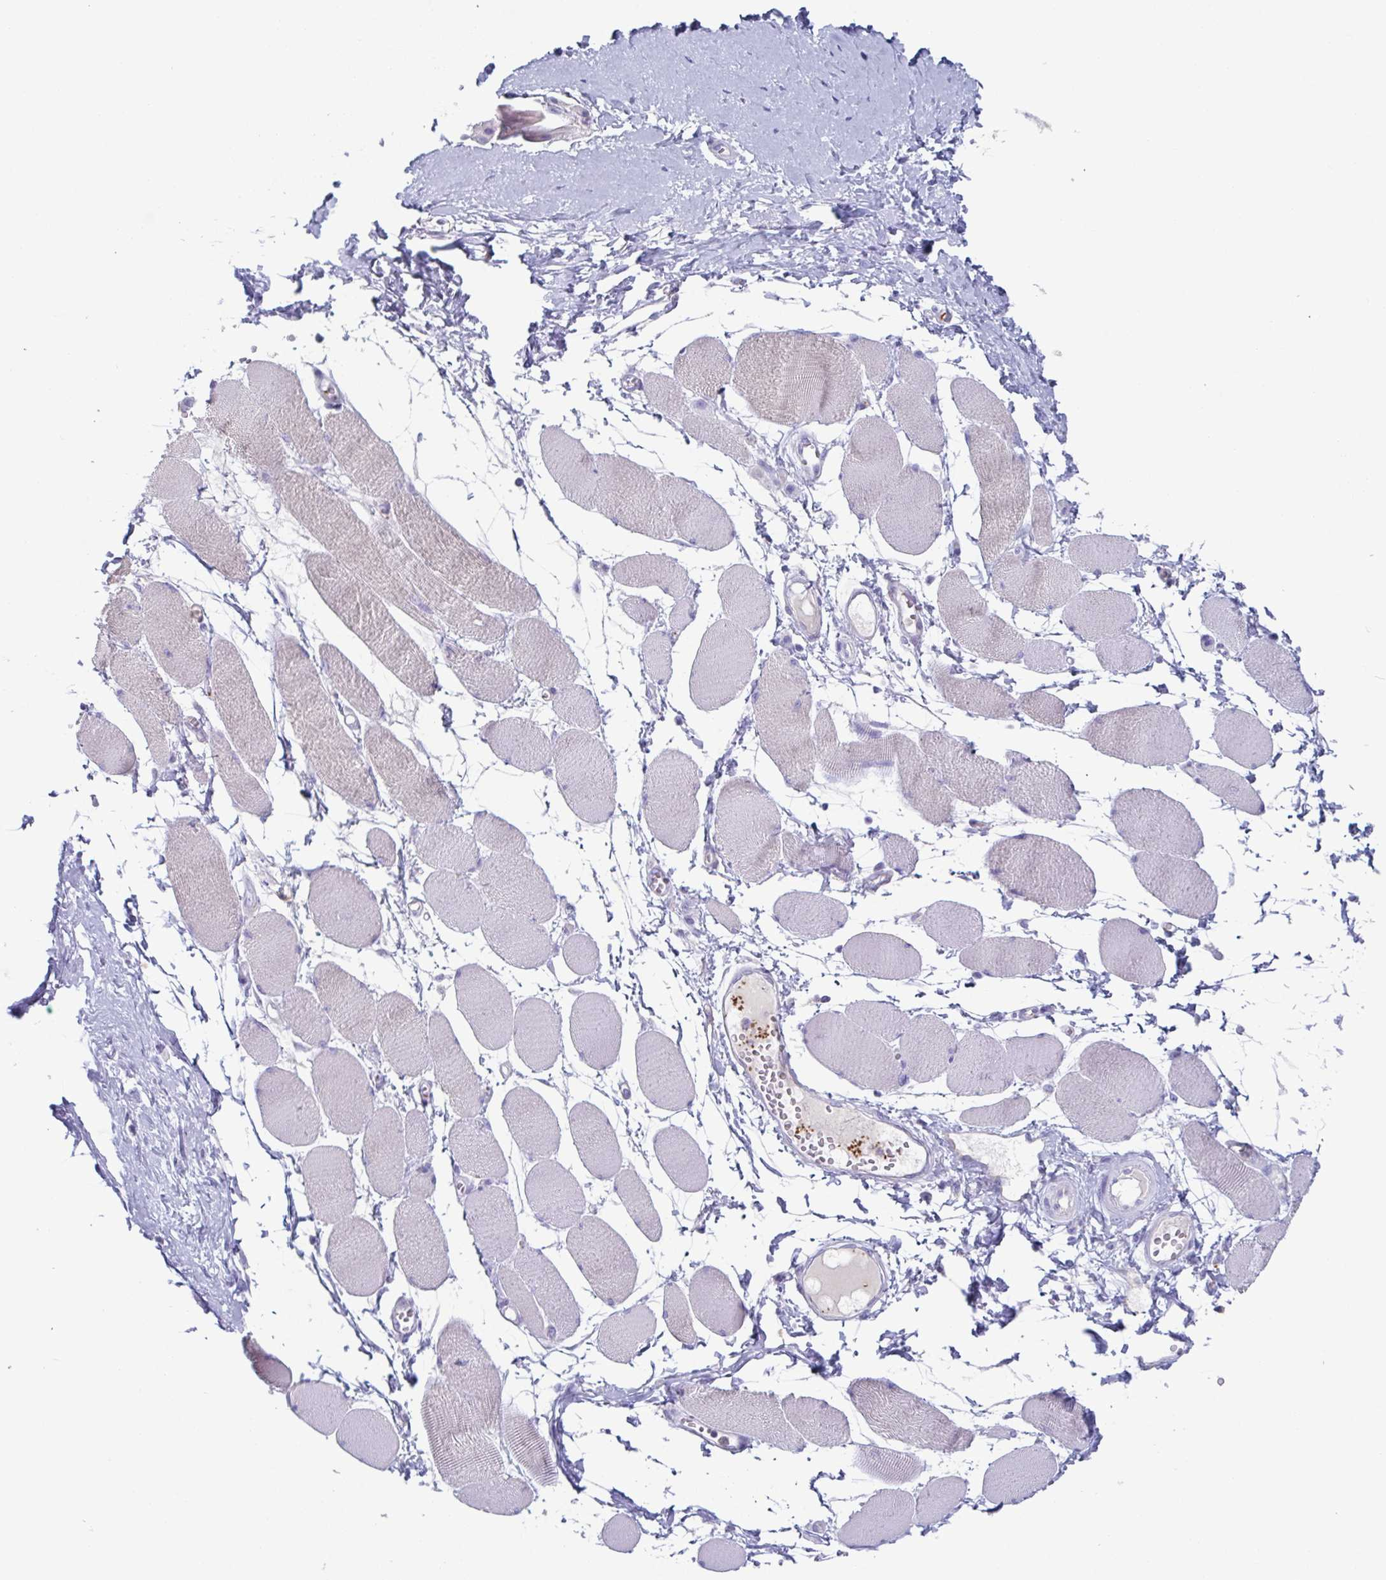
{"staining": {"intensity": "negative", "quantity": "none", "location": "none"}, "tissue": "skeletal muscle", "cell_type": "Myocytes", "image_type": "normal", "snomed": [{"axis": "morphology", "description": "Normal tissue, NOS"}, {"axis": "topography", "description": "Skeletal muscle"}], "caption": "The immunohistochemistry (IHC) image has no significant expression in myocytes of skeletal muscle.", "gene": "LYRM2", "patient": {"sex": "female", "age": 75}}